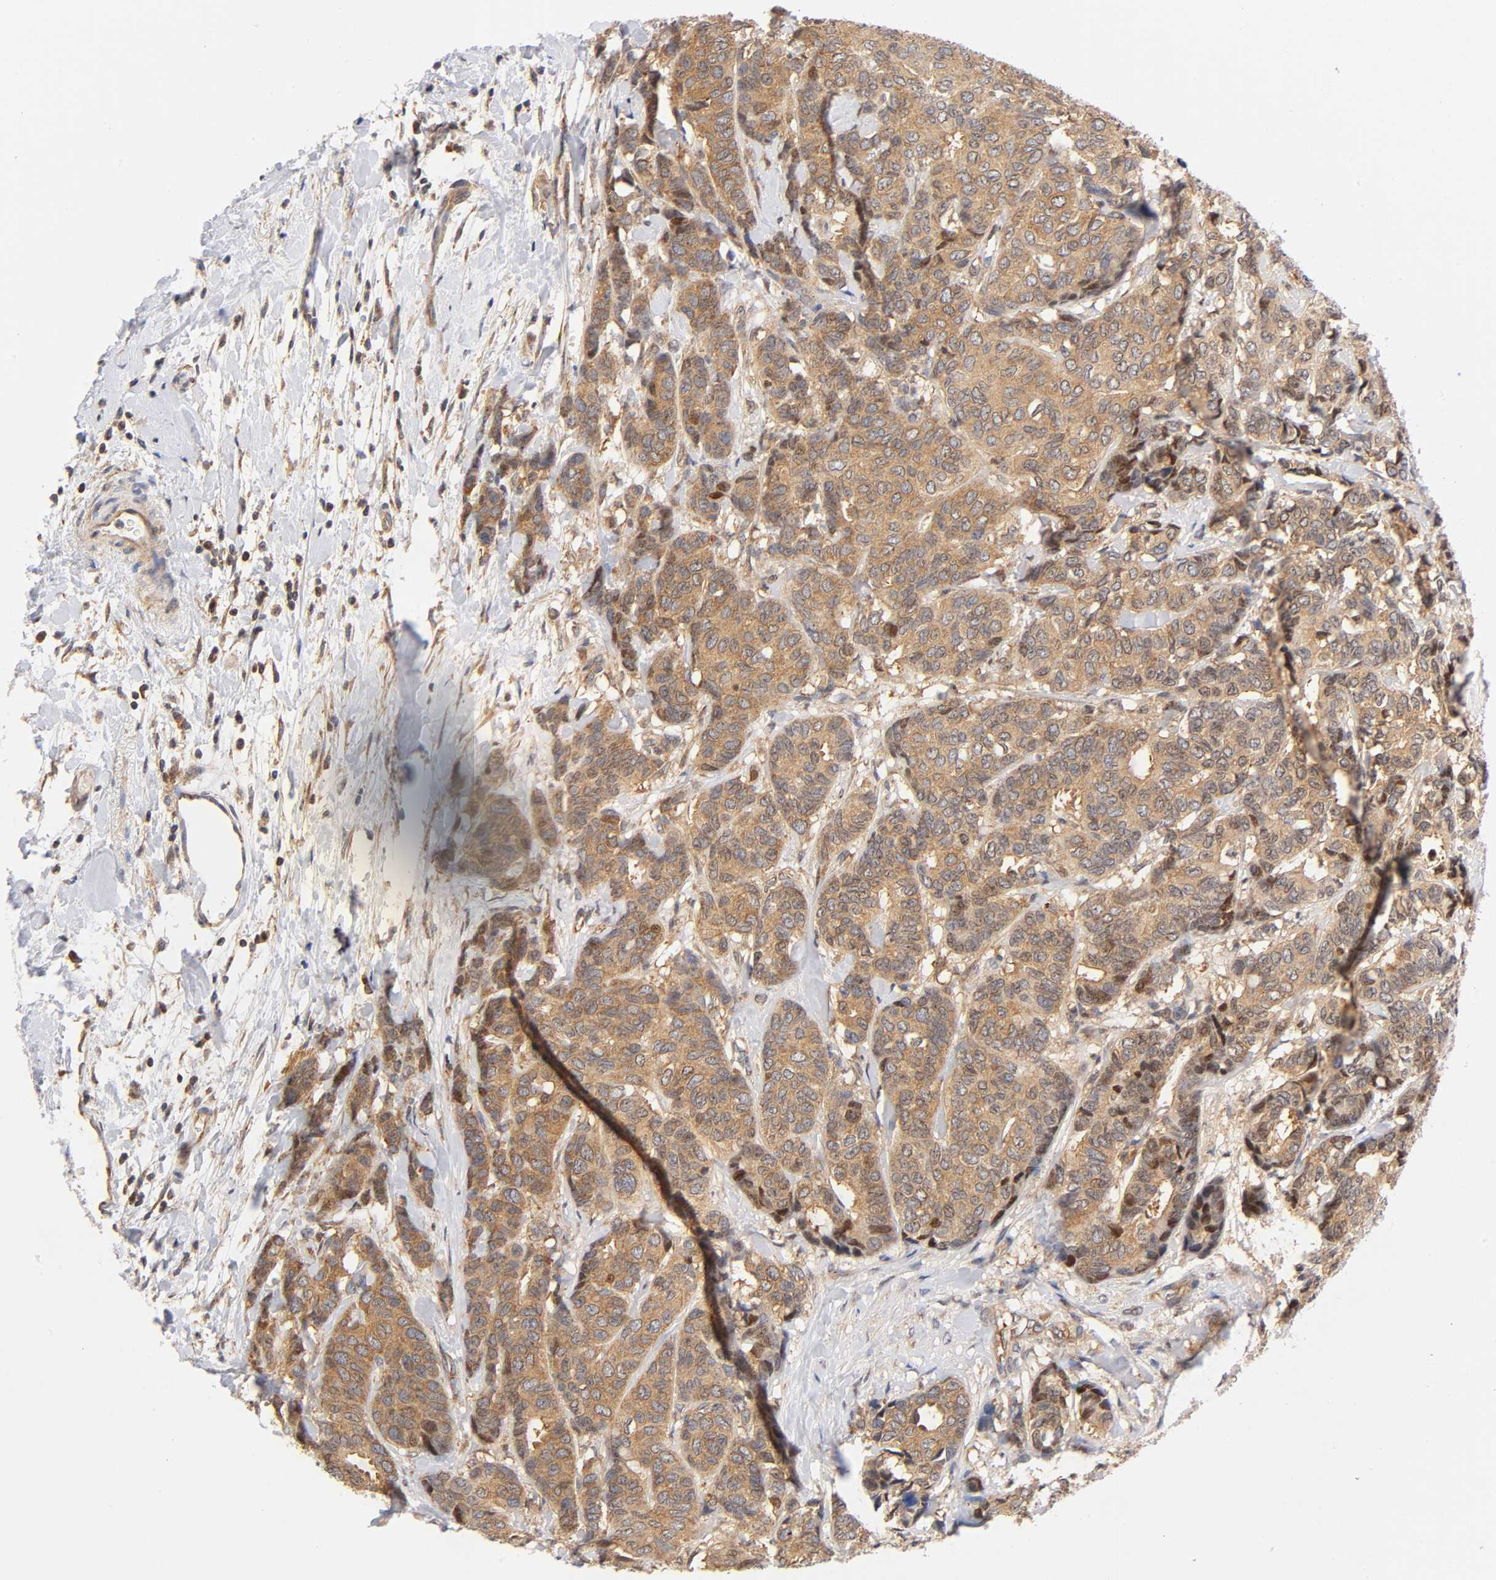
{"staining": {"intensity": "strong", "quantity": ">75%", "location": "cytoplasmic/membranous"}, "tissue": "breast cancer", "cell_type": "Tumor cells", "image_type": "cancer", "snomed": [{"axis": "morphology", "description": "Duct carcinoma"}, {"axis": "topography", "description": "Breast"}], "caption": "Protein expression analysis of breast infiltrating ductal carcinoma demonstrates strong cytoplasmic/membranous positivity in approximately >75% of tumor cells.", "gene": "PAFAH1B1", "patient": {"sex": "female", "age": 87}}